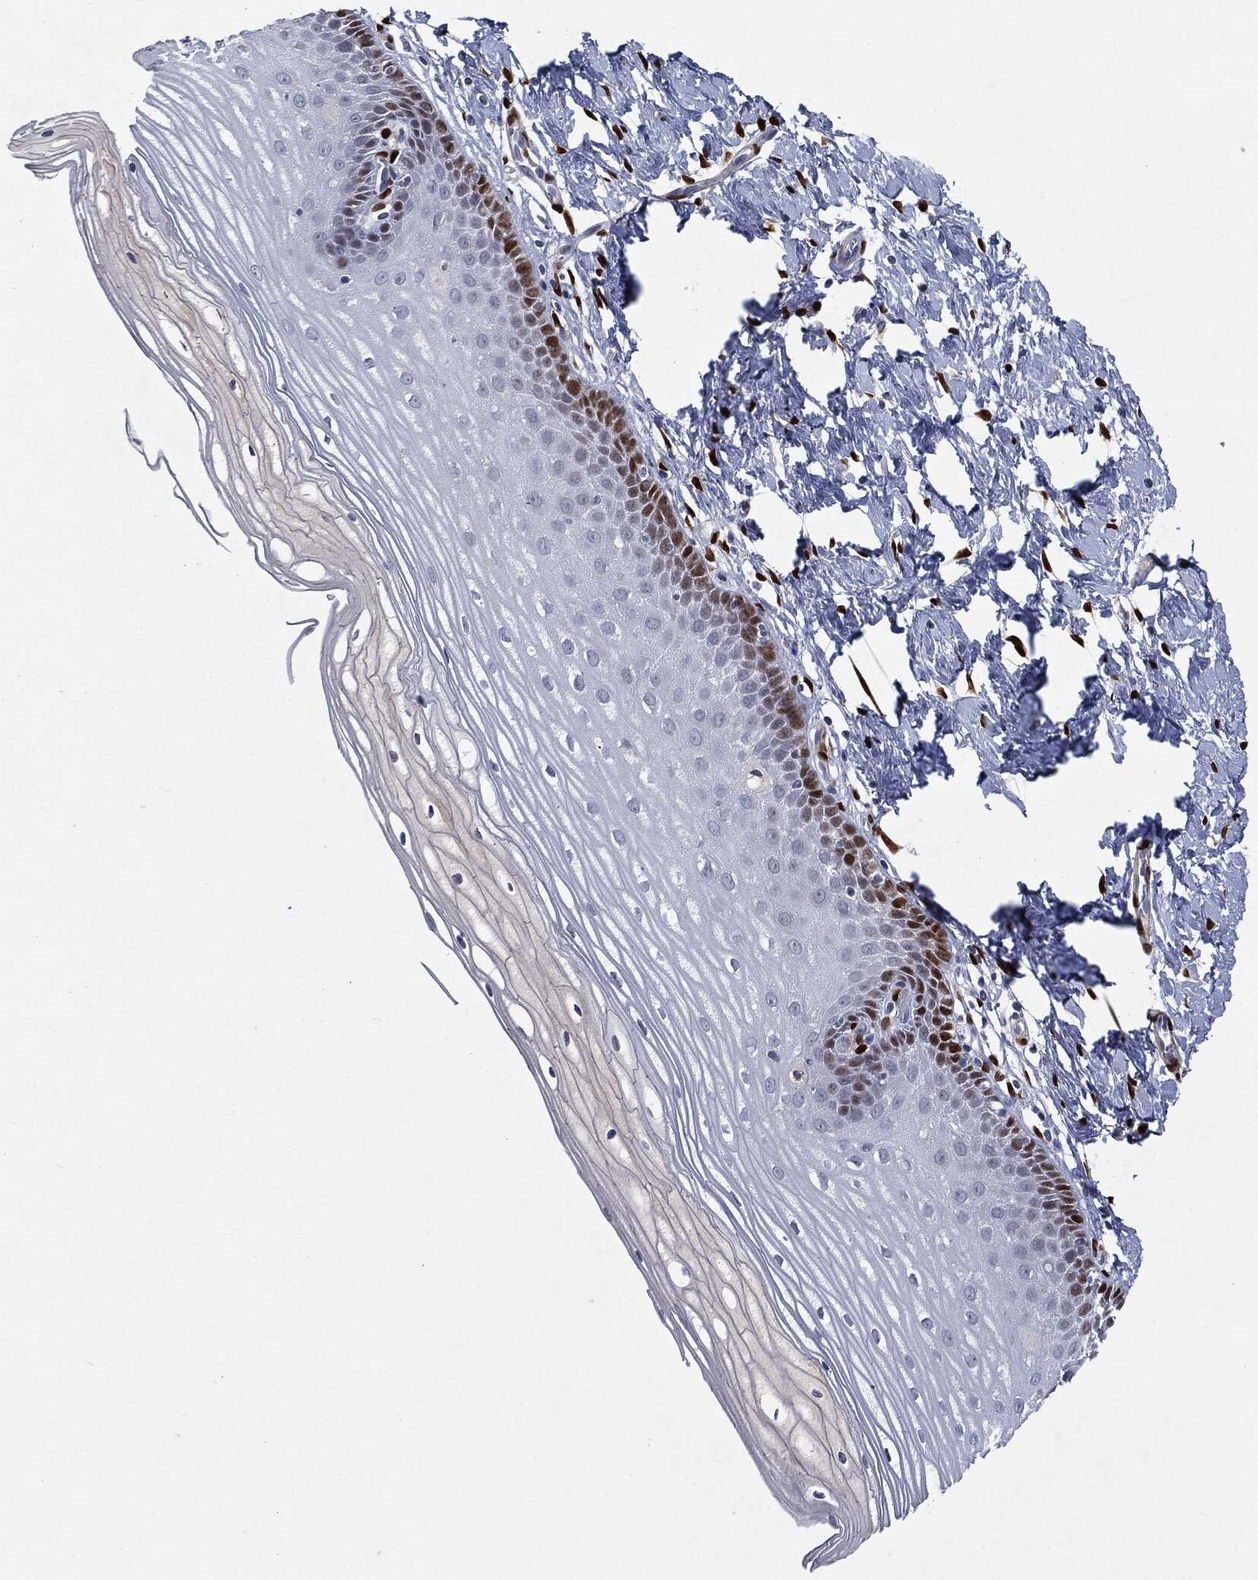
{"staining": {"intensity": "negative", "quantity": "none", "location": "none"}, "tissue": "cervix", "cell_type": "Glandular cells", "image_type": "normal", "snomed": [{"axis": "morphology", "description": "Normal tissue, NOS"}, {"axis": "topography", "description": "Cervix"}], "caption": "Image shows no protein expression in glandular cells of unremarkable cervix. (DAB (3,3'-diaminobenzidine) immunohistochemistry, high magnification).", "gene": "CASD1", "patient": {"sex": "female", "age": 37}}